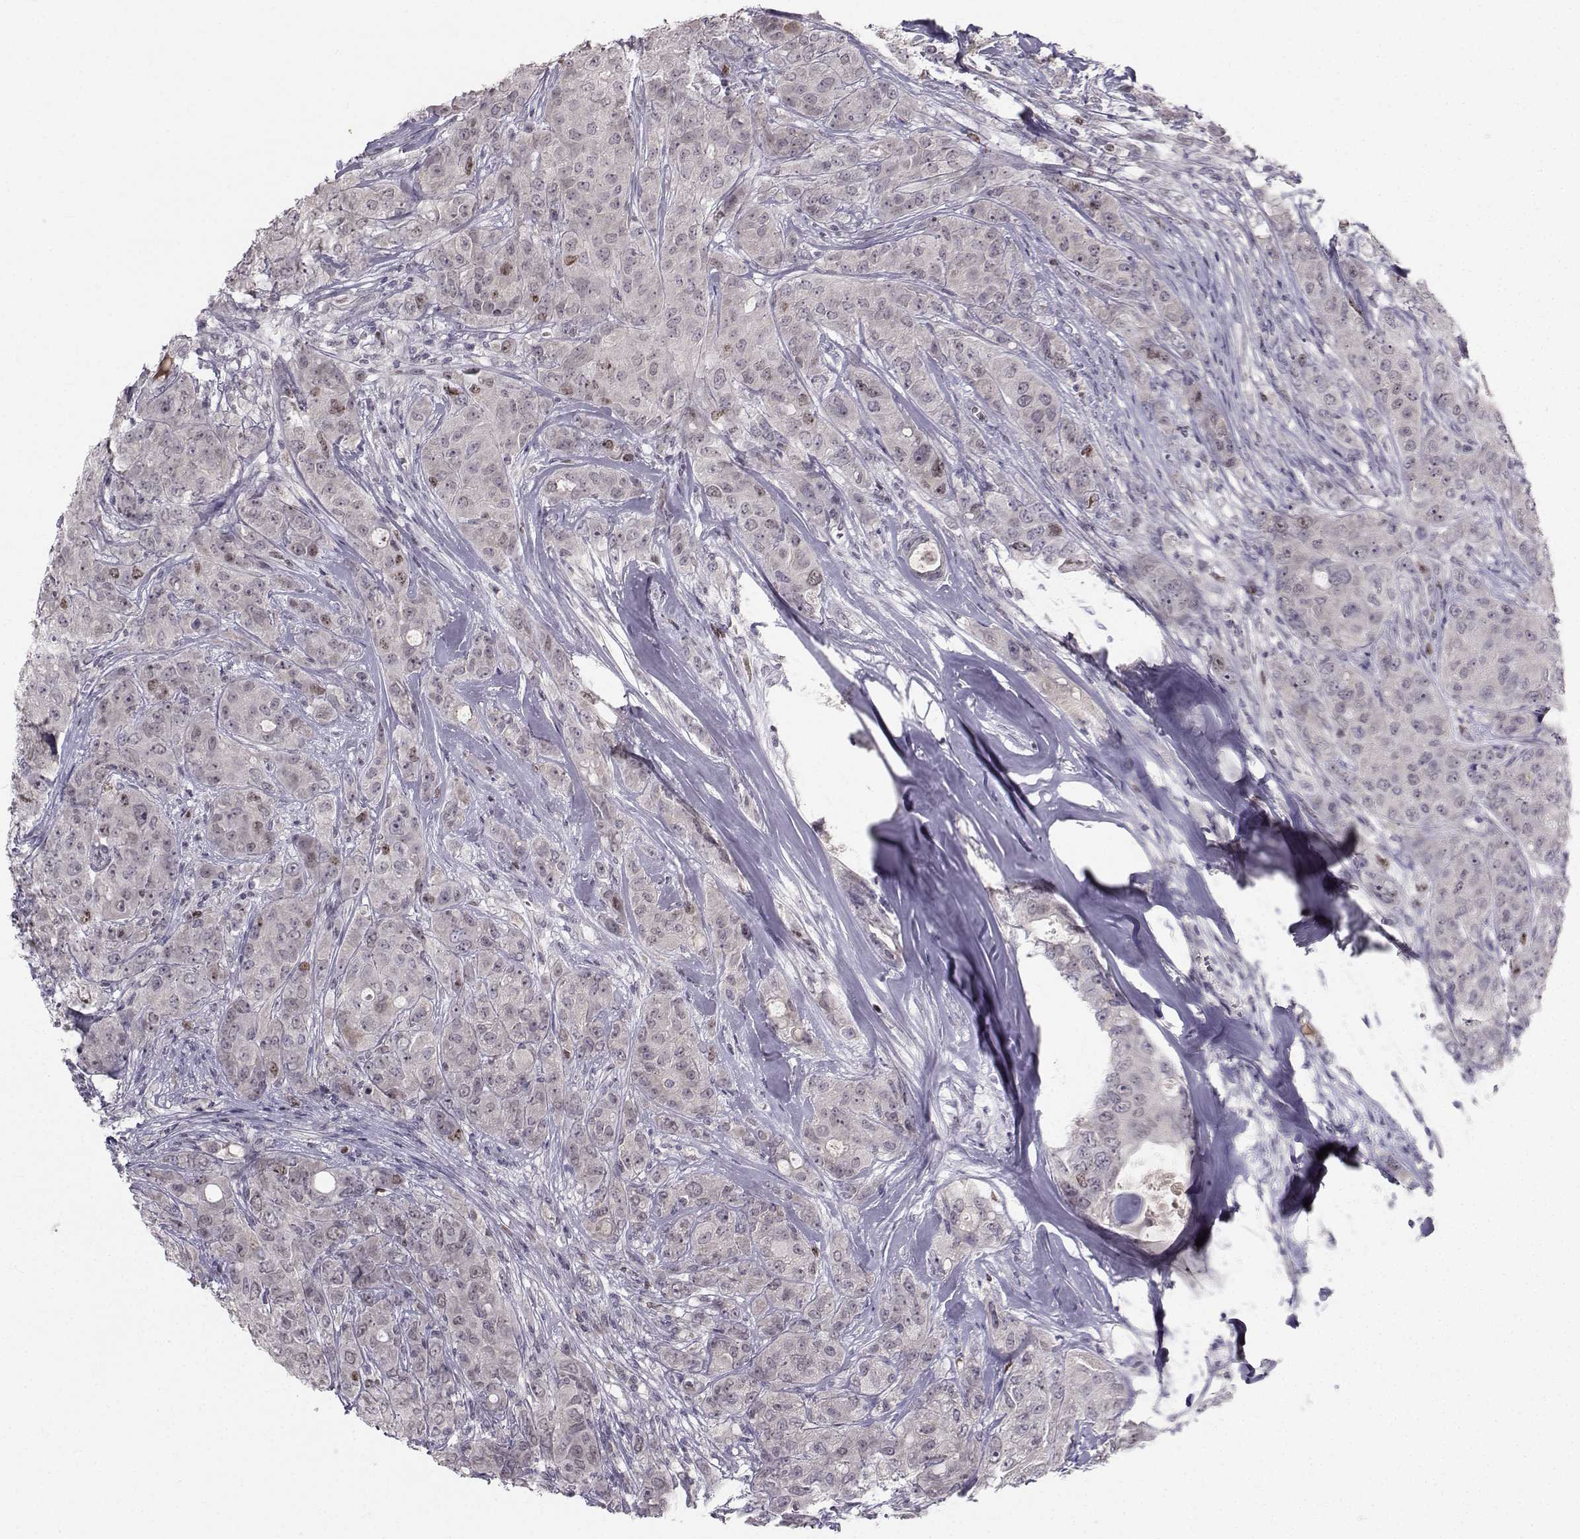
{"staining": {"intensity": "weak", "quantity": "<25%", "location": "nuclear"}, "tissue": "breast cancer", "cell_type": "Tumor cells", "image_type": "cancer", "snomed": [{"axis": "morphology", "description": "Duct carcinoma"}, {"axis": "topography", "description": "Breast"}], "caption": "Immunohistochemistry of infiltrating ductal carcinoma (breast) displays no expression in tumor cells. Brightfield microscopy of IHC stained with DAB (3,3'-diaminobenzidine) (brown) and hematoxylin (blue), captured at high magnification.", "gene": "LRP8", "patient": {"sex": "female", "age": 43}}